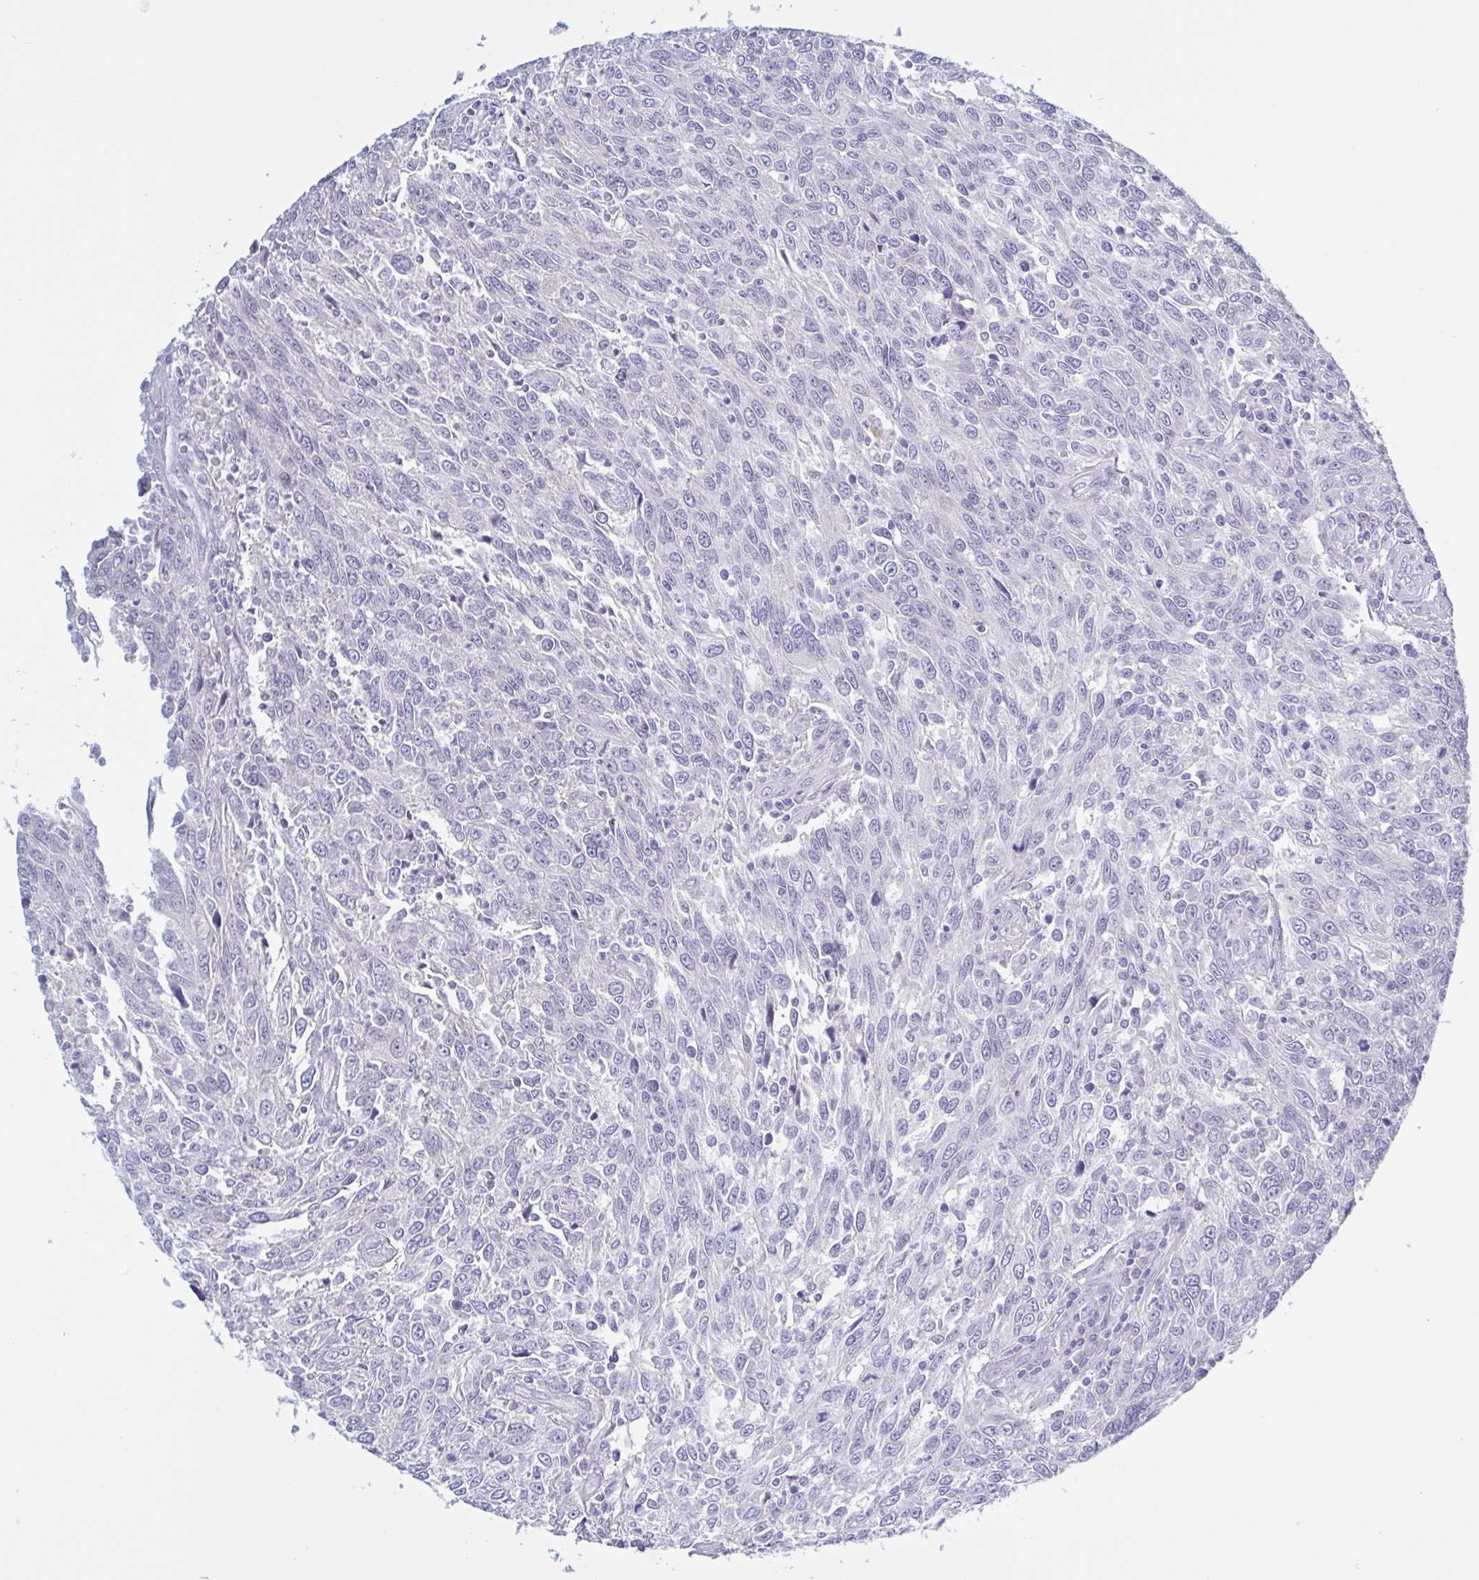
{"staining": {"intensity": "negative", "quantity": "none", "location": "none"}, "tissue": "breast cancer", "cell_type": "Tumor cells", "image_type": "cancer", "snomed": [{"axis": "morphology", "description": "Duct carcinoma"}, {"axis": "topography", "description": "Breast"}], "caption": "Infiltrating ductal carcinoma (breast) was stained to show a protein in brown. There is no significant positivity in tumor cells.", "gene": "SERPINB13", "patient": {"sex": "female", "age": 50}}